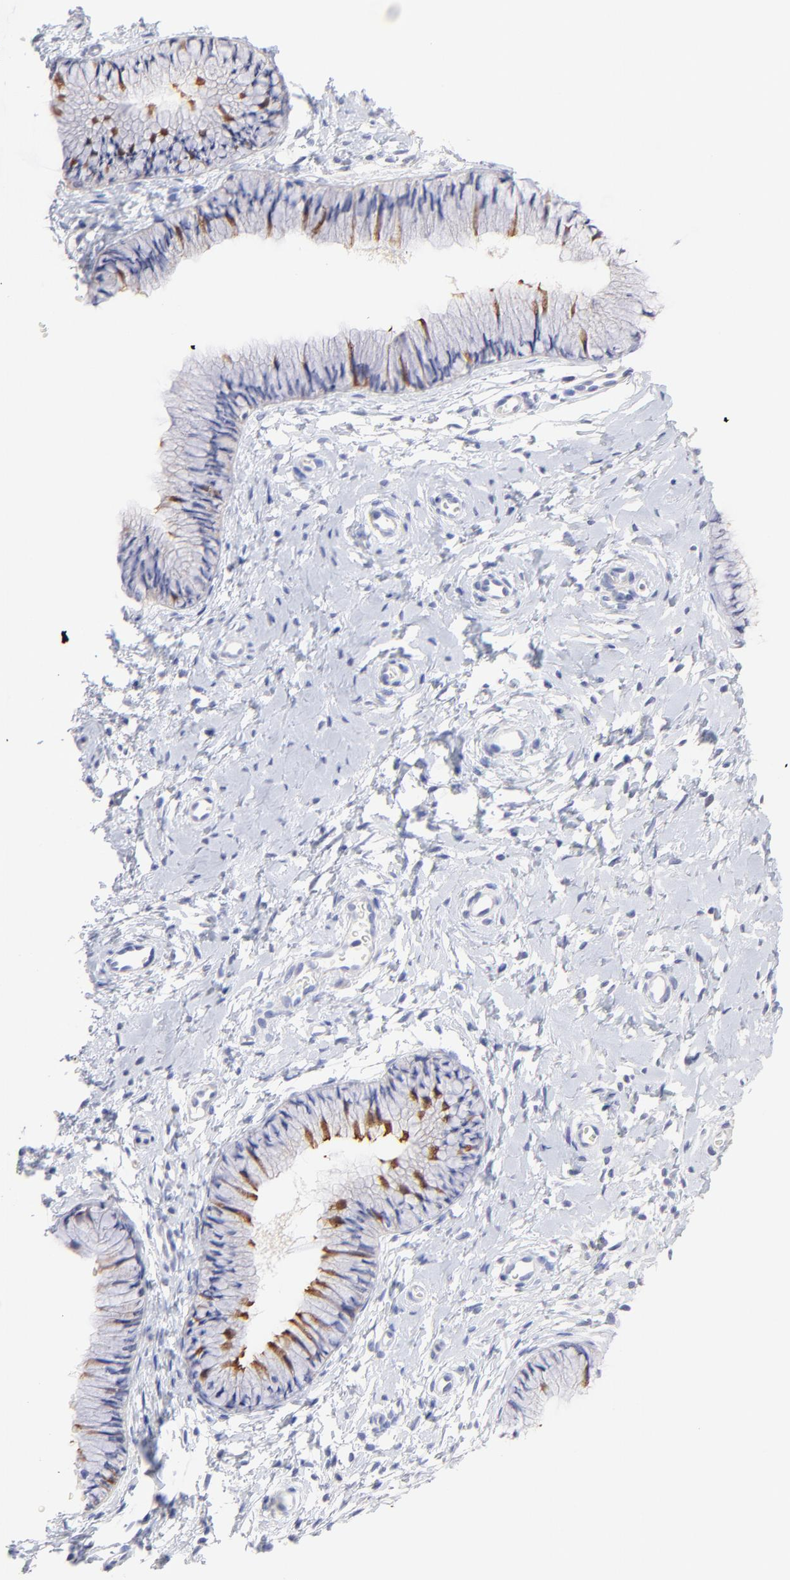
{"staining": {"intensity": "strong", "quantity": "<25%", "location": "cytoplasmic/membranous"}, "tissue": "cervix", "cell_type": "Glandular cells", "image_type": "normal", "snomed": [{"axis": "morphology", "description": "Normal tissue, NOS"}, {"axis": "topography", "description": "Cervix"}], "caption": "High-power microscopy captured an immunohistochemistry (IHC) micrograph of normal cervix, revealing strong cytoplasmic/membranous expression in about <25% of glandular cells.", "gene": "CFAP57", "patient": {"sex": "female", "age": 46}}